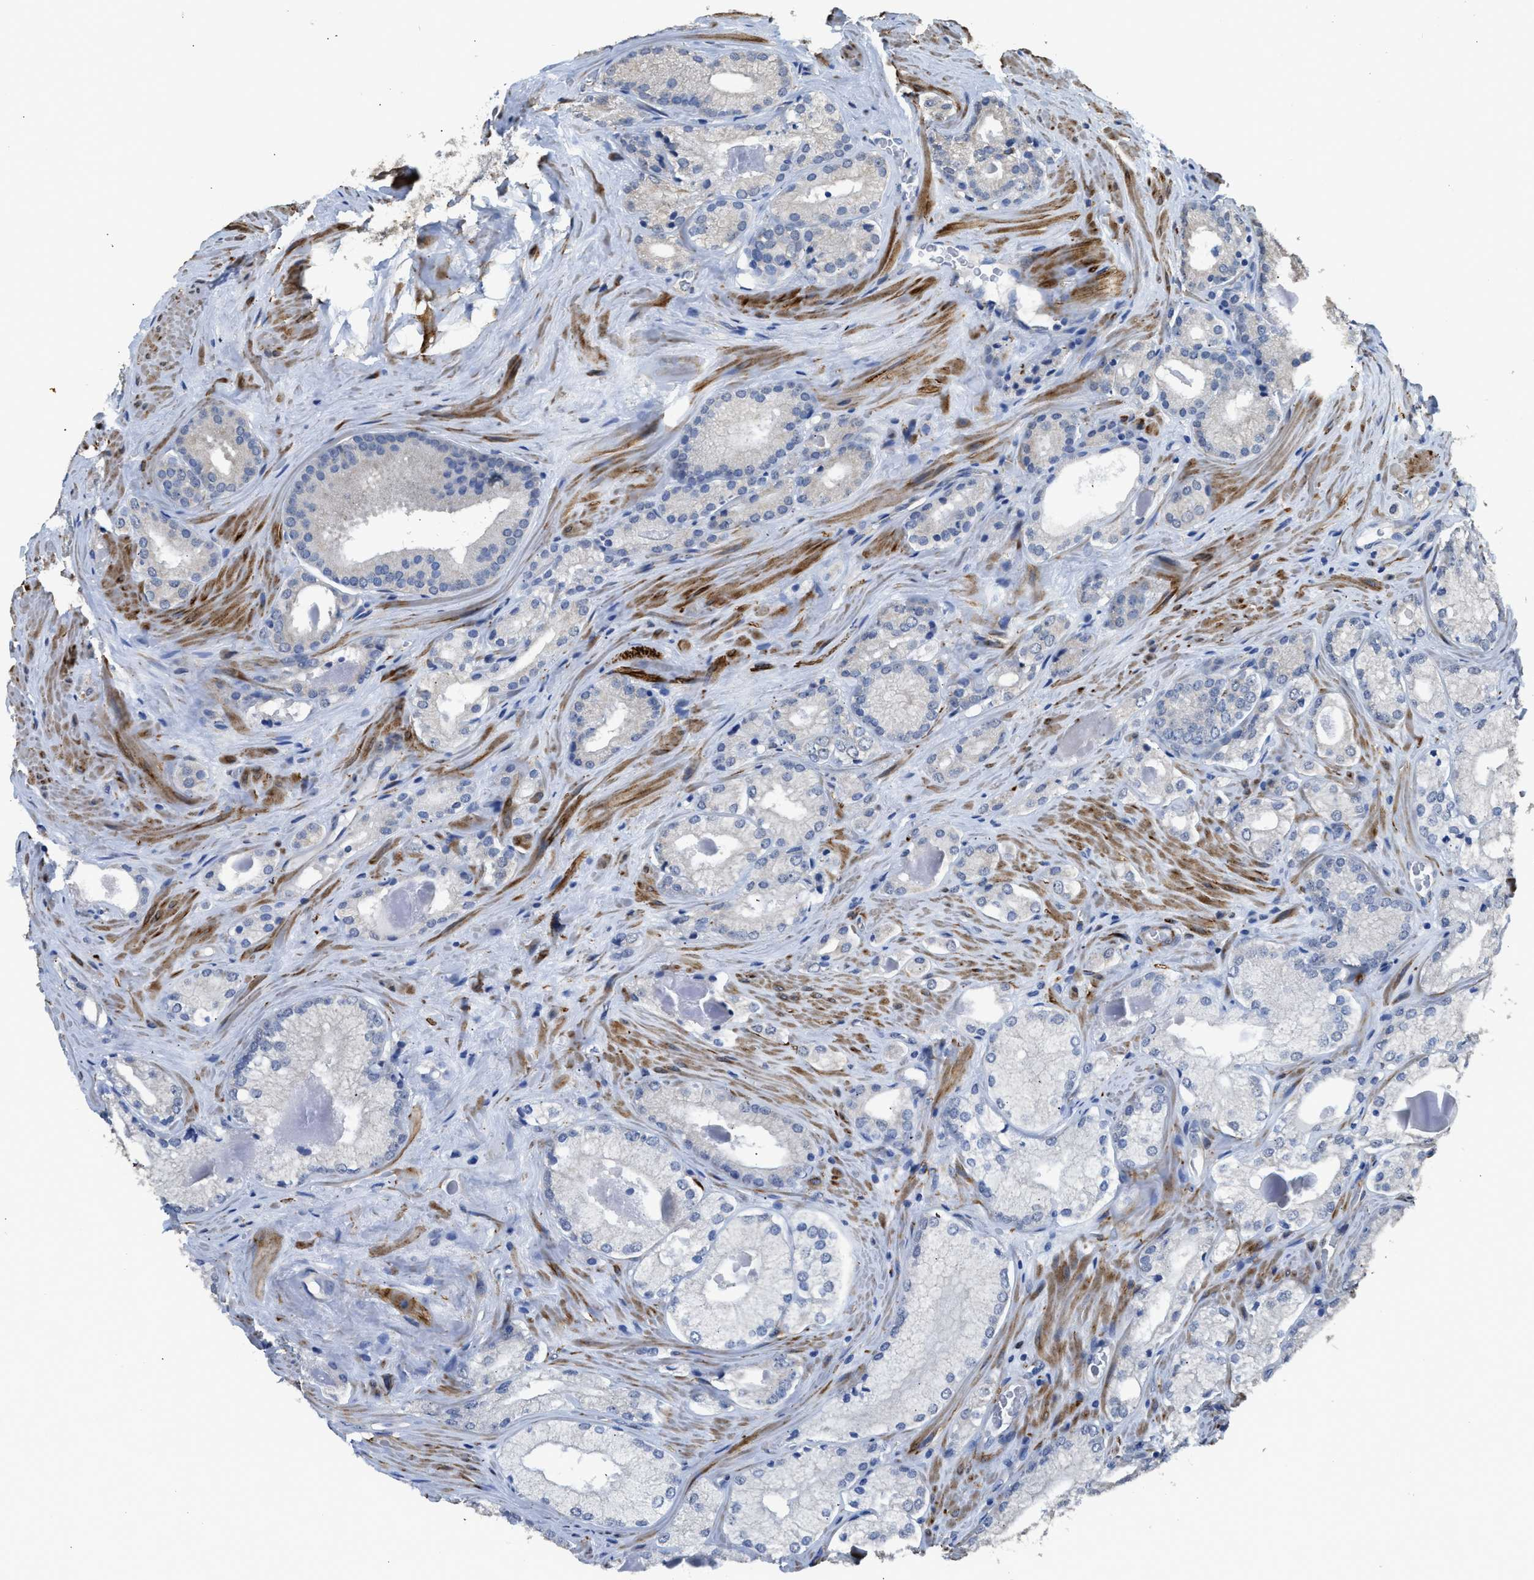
{"staining": {"intensity": "negative", "quantity": "none", "location": "none"}, "tissue": "prostate cancer", "cell_type": "Tumor cells", "image_type": "cancer", "snomed": [{"axis": "morphology", "description": "Adenocarcinoma, Low grade"}, {"axis": "topography", "description": "Prostate"}], "caption": "Immunohistochemical staining of low-grade adenocarcinoma (prostate) shows no significant staining in tumor cells.", "gene": "ZSWIM5", "patient": {"sex": "male", "age": 65}}